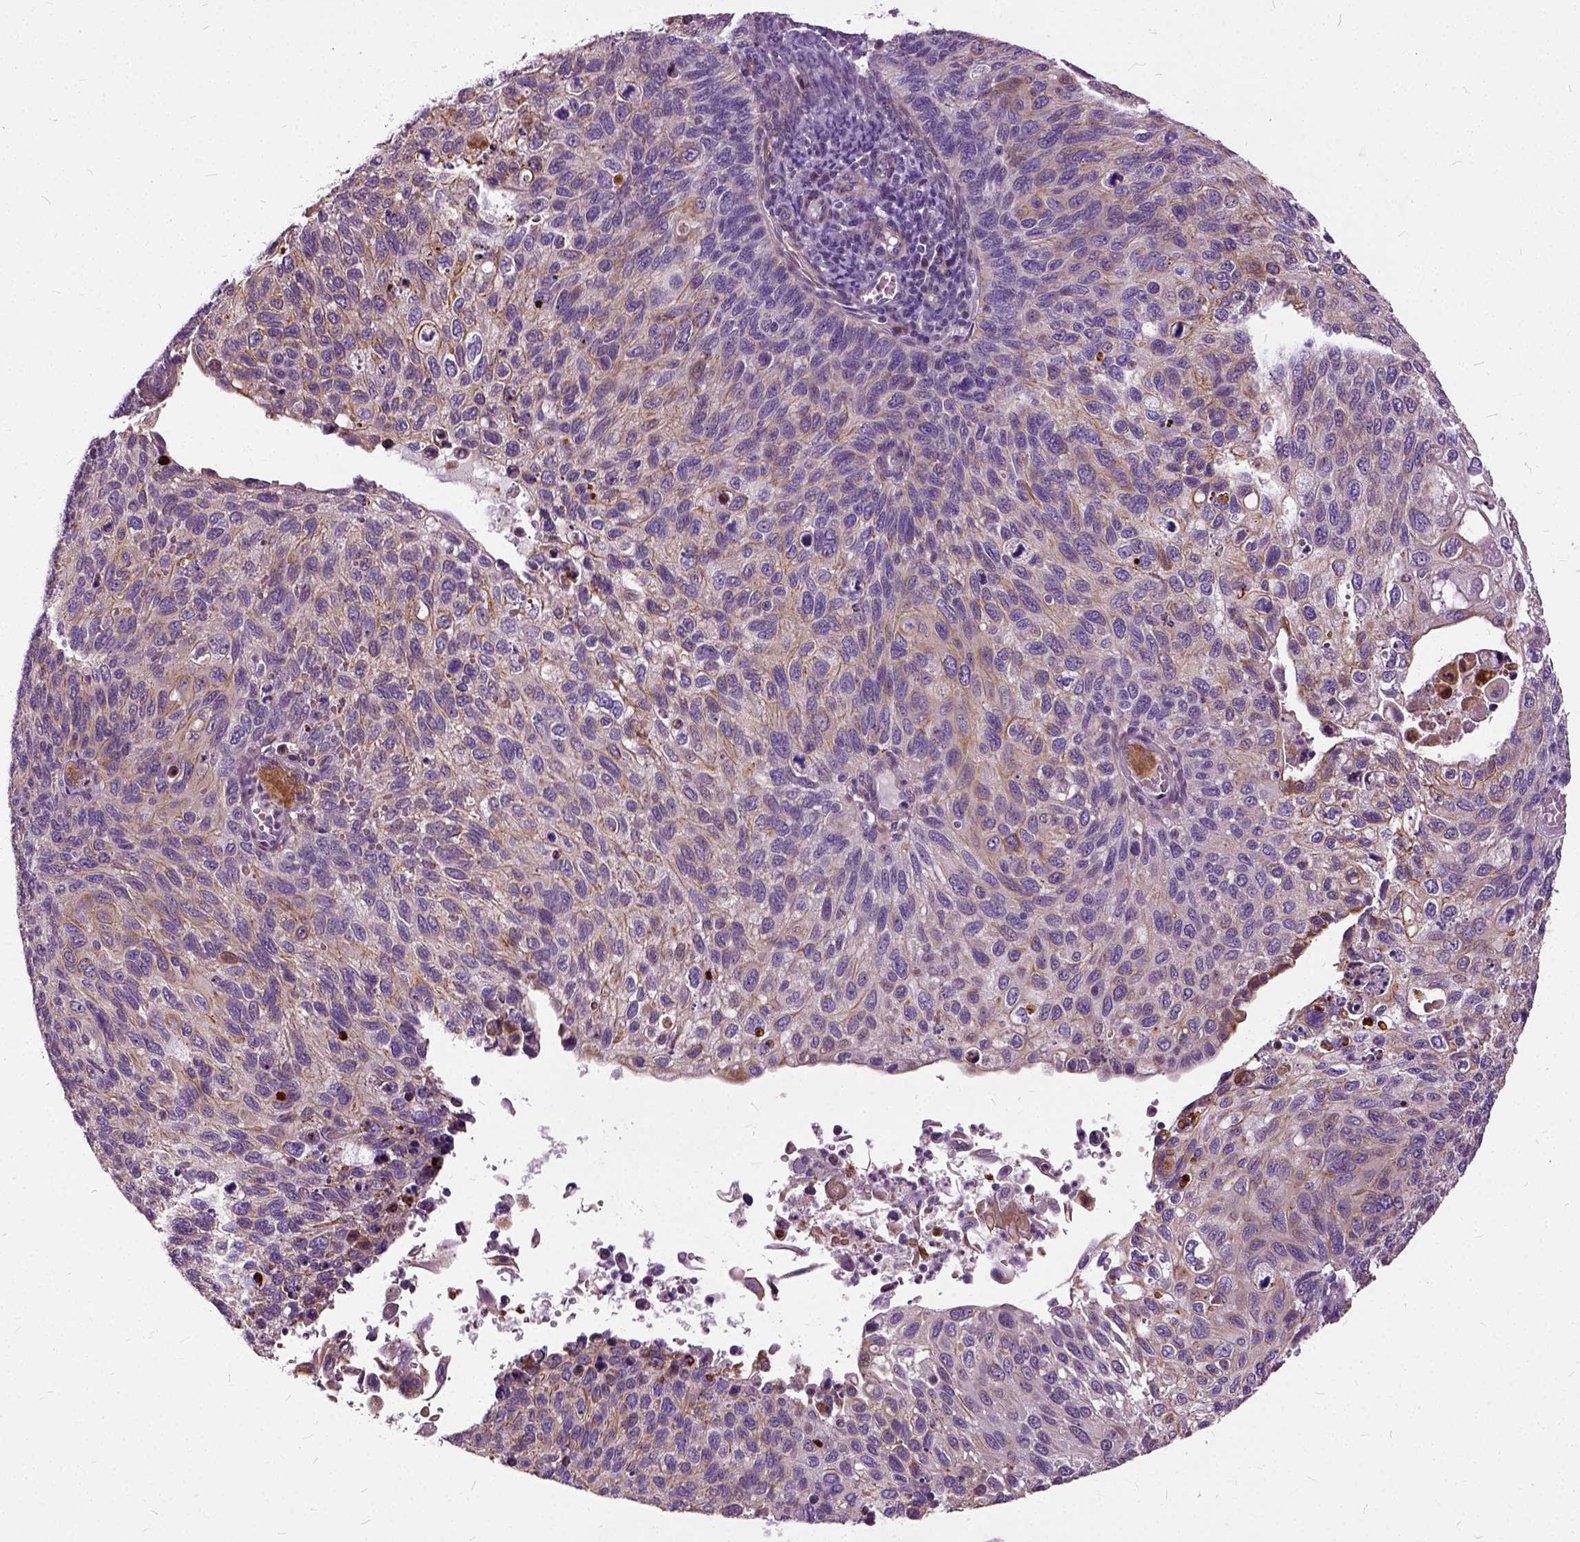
{"staining": {"intensity": "weak", "quantity": "<25%", "location": "cytoplasmic/membranous"}, "tissue": "cervical cancer", "cell_type": "Tumor cells", "image_type": "cancer", "snomed": [{"axis": "morphology", "description": "Squamous cell carcinoma, NOS"}, {"axis": "topography", "description": "Cervix"}], "caption": "The histopathology image demonstrates no significant expression in tumor cells of squamous cell carcinoma (cervical). The staining is performed using DAB (3,3'-diaminobenzidine) brown chromogen with nuclei counter-stained in using hematoxylin.", "gene": "ILRUN", "patient": {"sex": "female", "age": 70}}